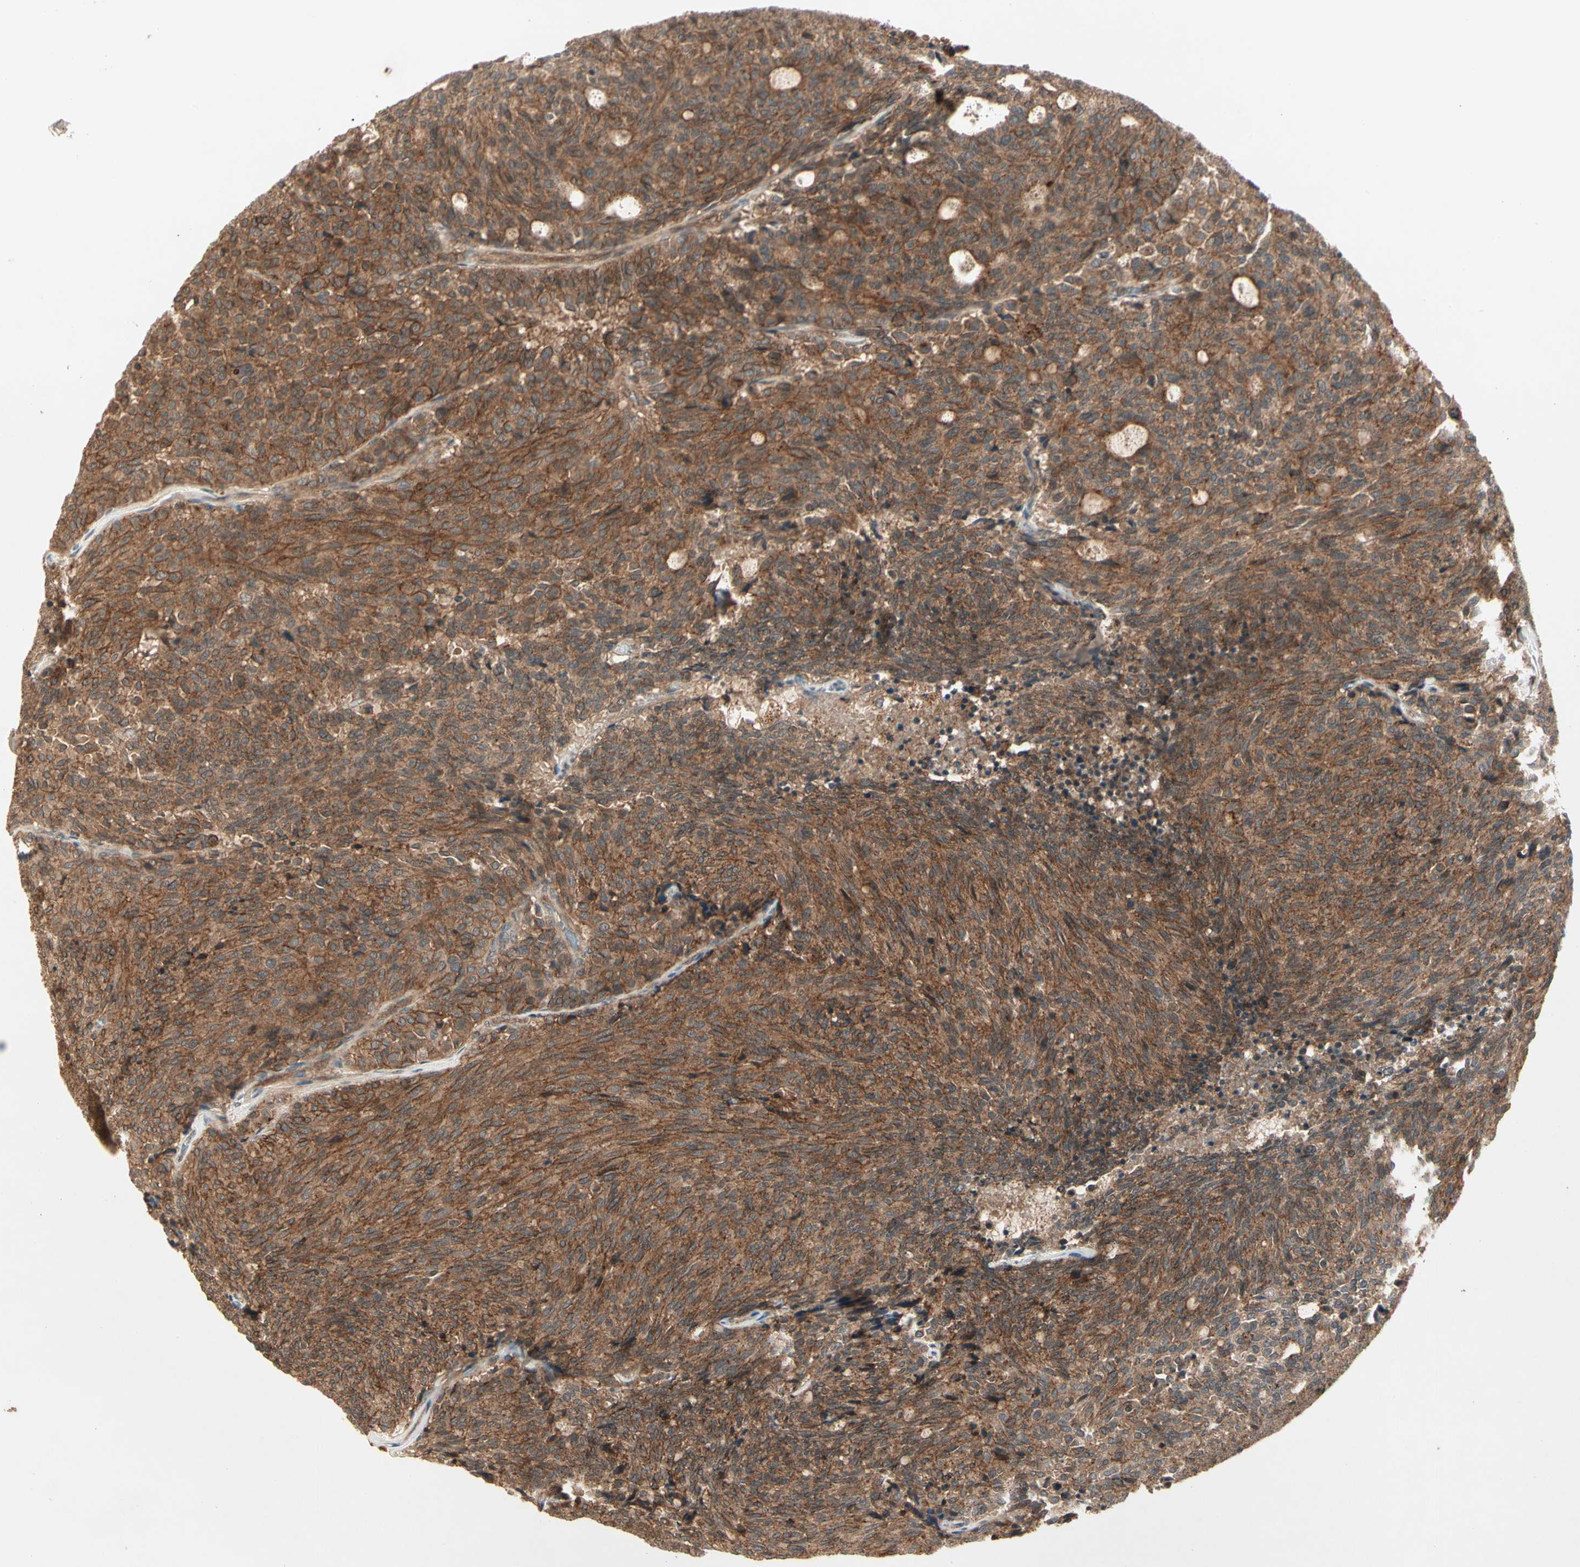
{"staining": {"intensity": "strong", "quantity": ">75%", "location": "cytoplasmic/membranous"}, "tissue": "carcinoid", "cell_type": "Tumor cells", "image_type": "cancer", "snomed": [{"axis": "morphology", "description": "Carcinoid, malignant, NOS"}, {"axis": "topography", "description": "Pancreas"}], "caption": "Human carcinoid (malignant) stained for a protein (brown) demonstrates strong cytoplasmic/membranous positive staining in approximately >75% of tumor cells.", "gene": "FLOT1", "patient": {"sex": "female", "age": 54}}